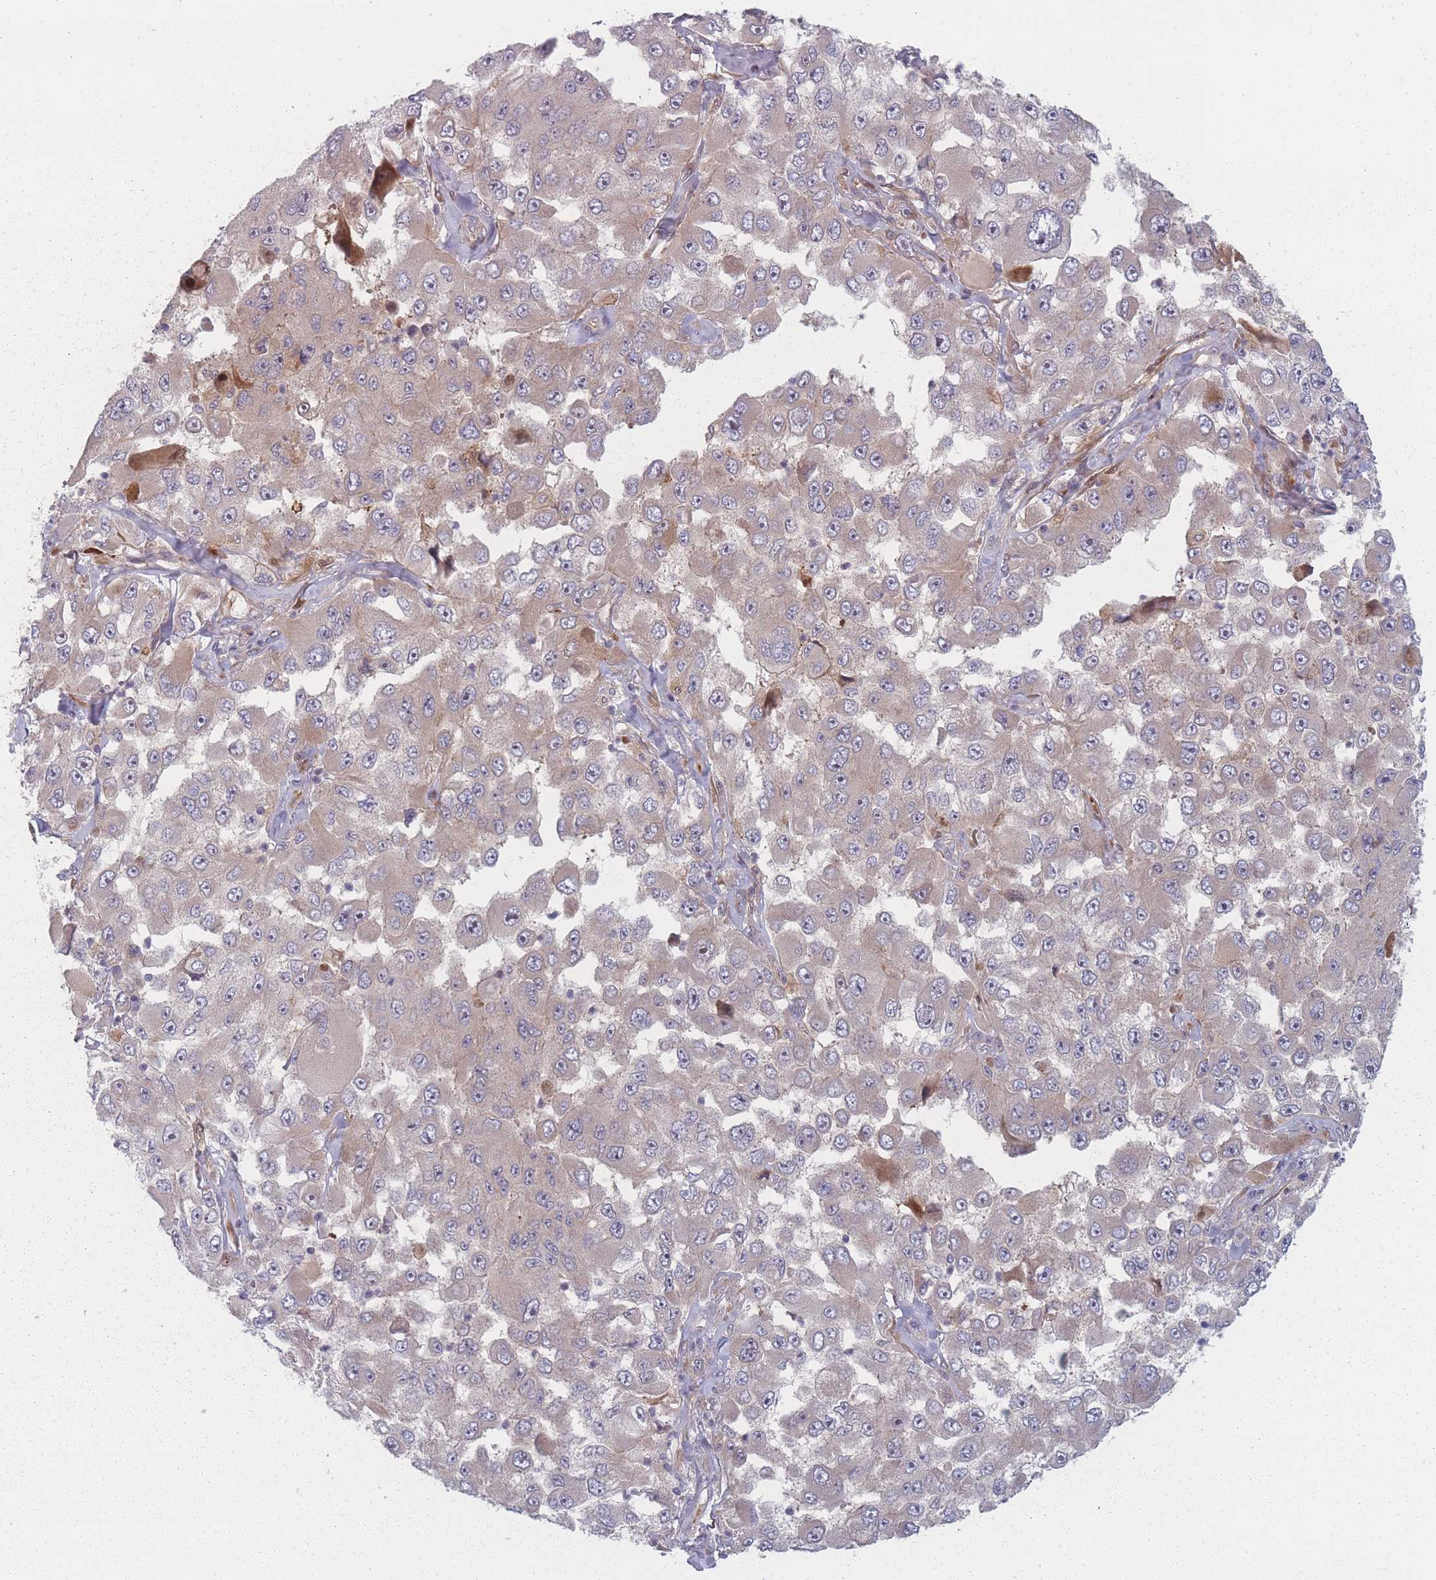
{"staining": {"intensity": "weak", "quantity": "<25%", "location": "cytoplasmic/membranous"}, "tissue": "melanoma", "cell_type": "Tumor cells", "image_type": "cancer", "snomed": [{"axis": "morphology", "description": "Malignant melanoma, Metastatic site"}, {"axis": "topography", "description": "Lymph node"}], "caption": "Immunohistochemical staining of melanoma demonstrates no significant expression in tumor cells.", "gene": "EEF1AKMT2", "patient": {"sex": "male", "age": 62}}